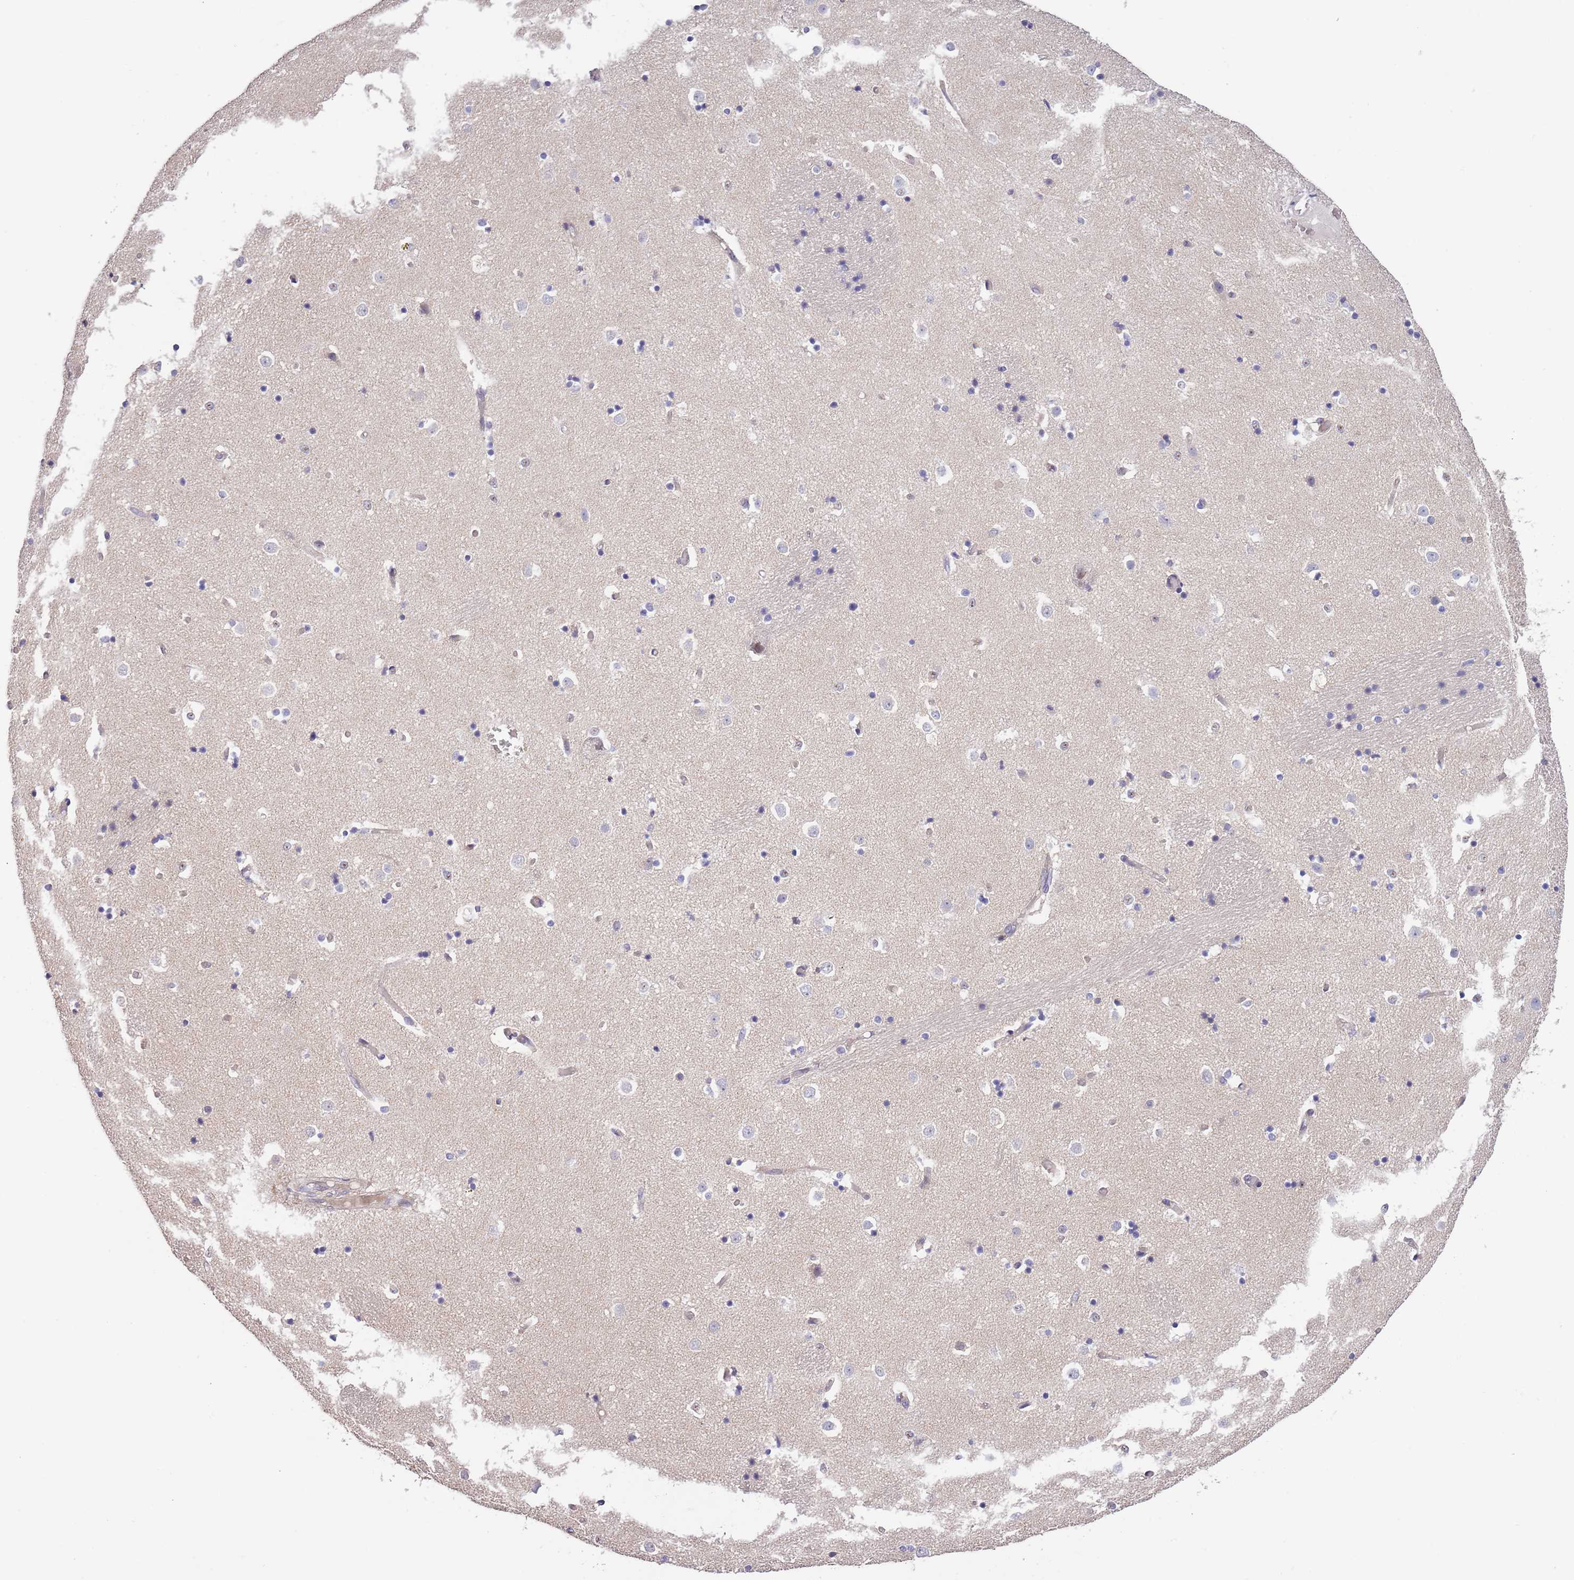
{"staining": {"intensity": "negative", "quantity": "none", "location": "none"}, "tissue": "caudate", "cell_type": "Glial cells", "image_type": "normal", "snomed": [{"axis": "morphology", "description": "Normal tissue, NOS"}, {"axis": "topography", "description": "Lateral ventricle wall"}], "caption": "Protein analysis of unremarkable caudate shows no significant positivity in glial cells.", "gene": "LIPJ", "patient": {"sex": "female", "age": 52}}